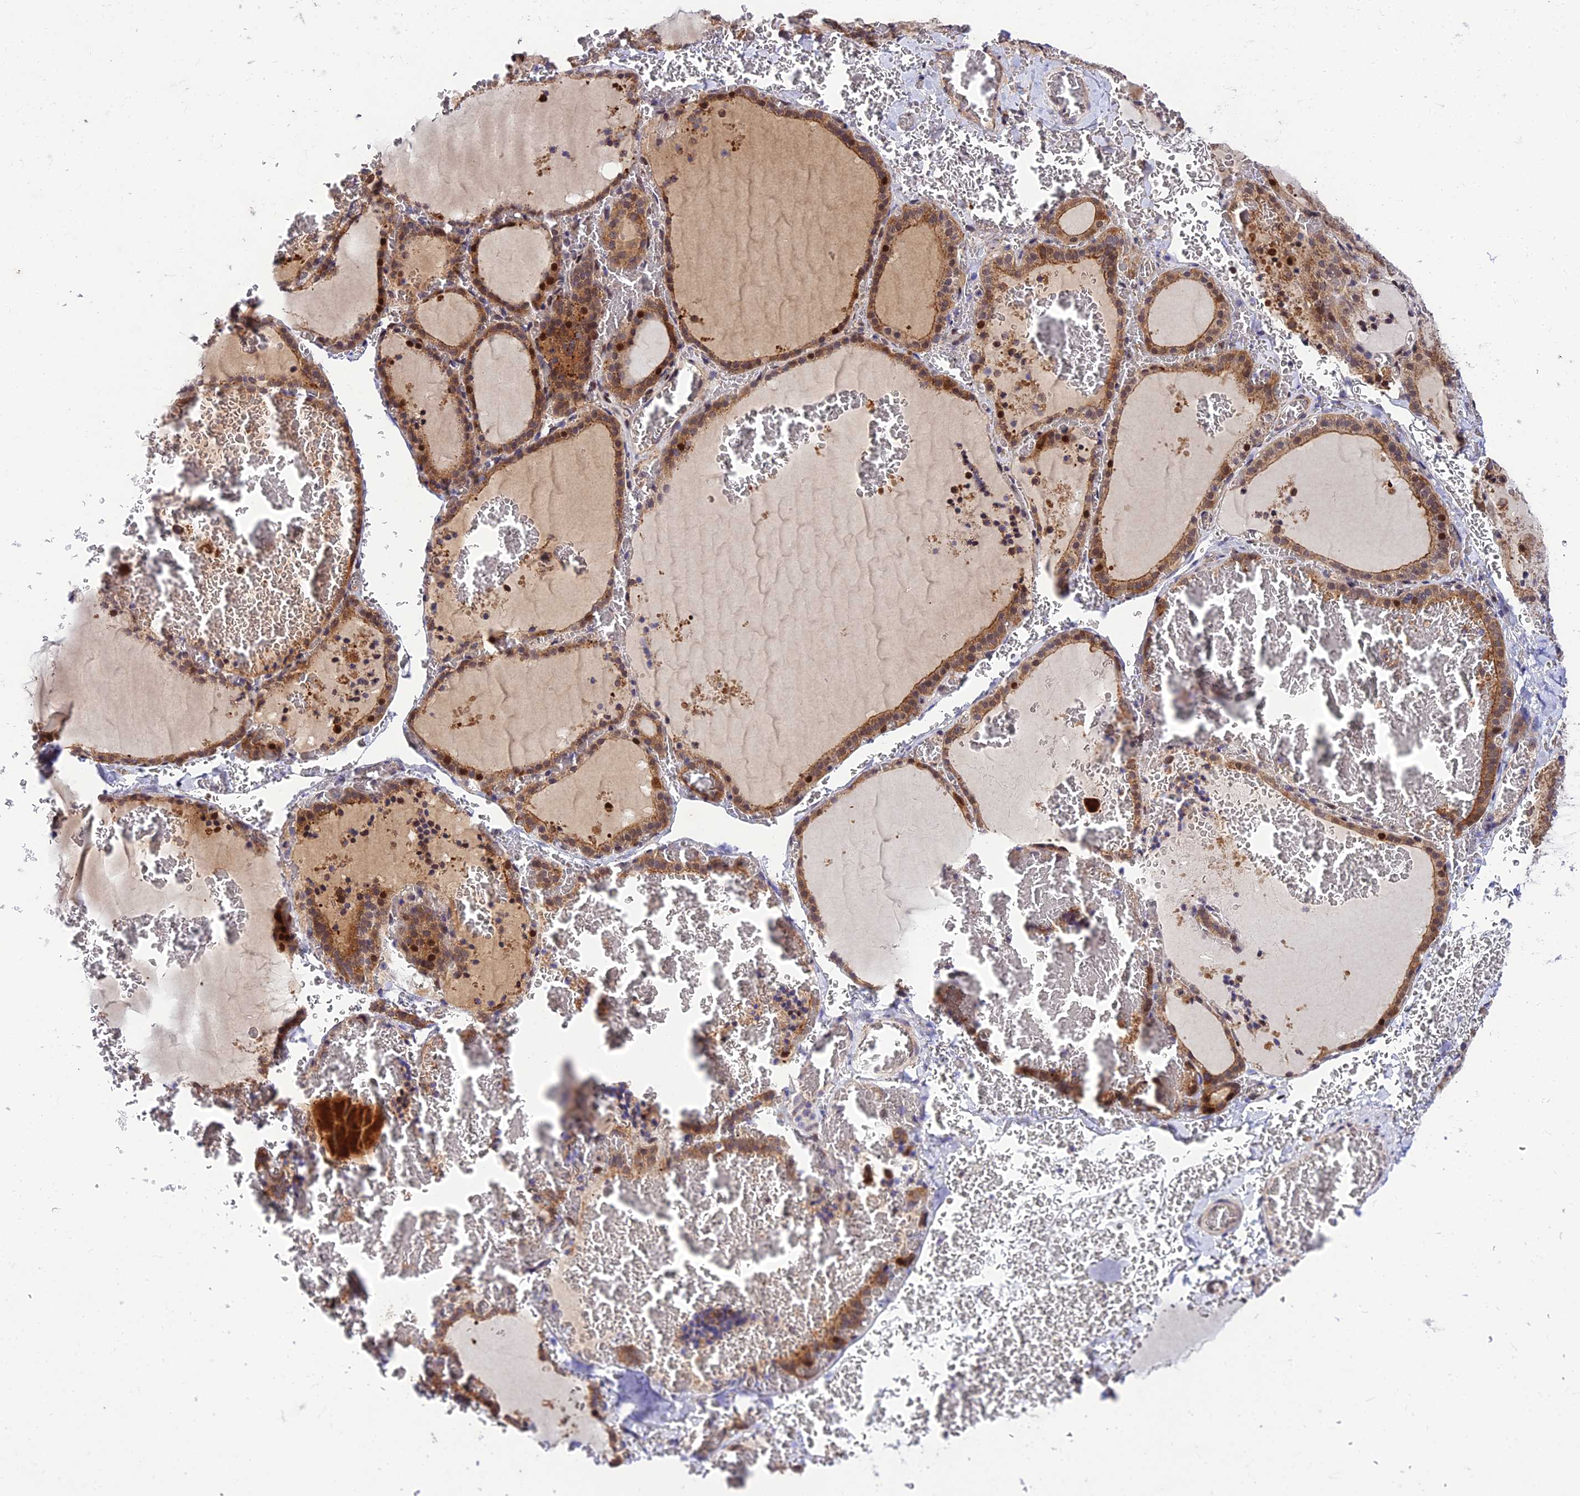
{"staining": {"intensity": "strong", "quantity": ">75%", "location": "cytoplasmic/membranous,nuclear"}, "tissue": "thyroid gland", "cell_type": "Glandular cells", "image_type": "normal", "snomed": [{"axis": "morphology", "description": "Normal tissue, NOS"}, {"axis": "topography", "description": "Thyroid gland"}], "caption": "Immunohistochemical staining of unremarkable thyroid gland shows strong cytoplasmic/membranous,nuclear protein expression in about >75% of glandular cells. (DAB IHC with brightfield microscopy, high magnification).", "gene": "MKKS", "patient": {"sex": "female", "age": 39}}